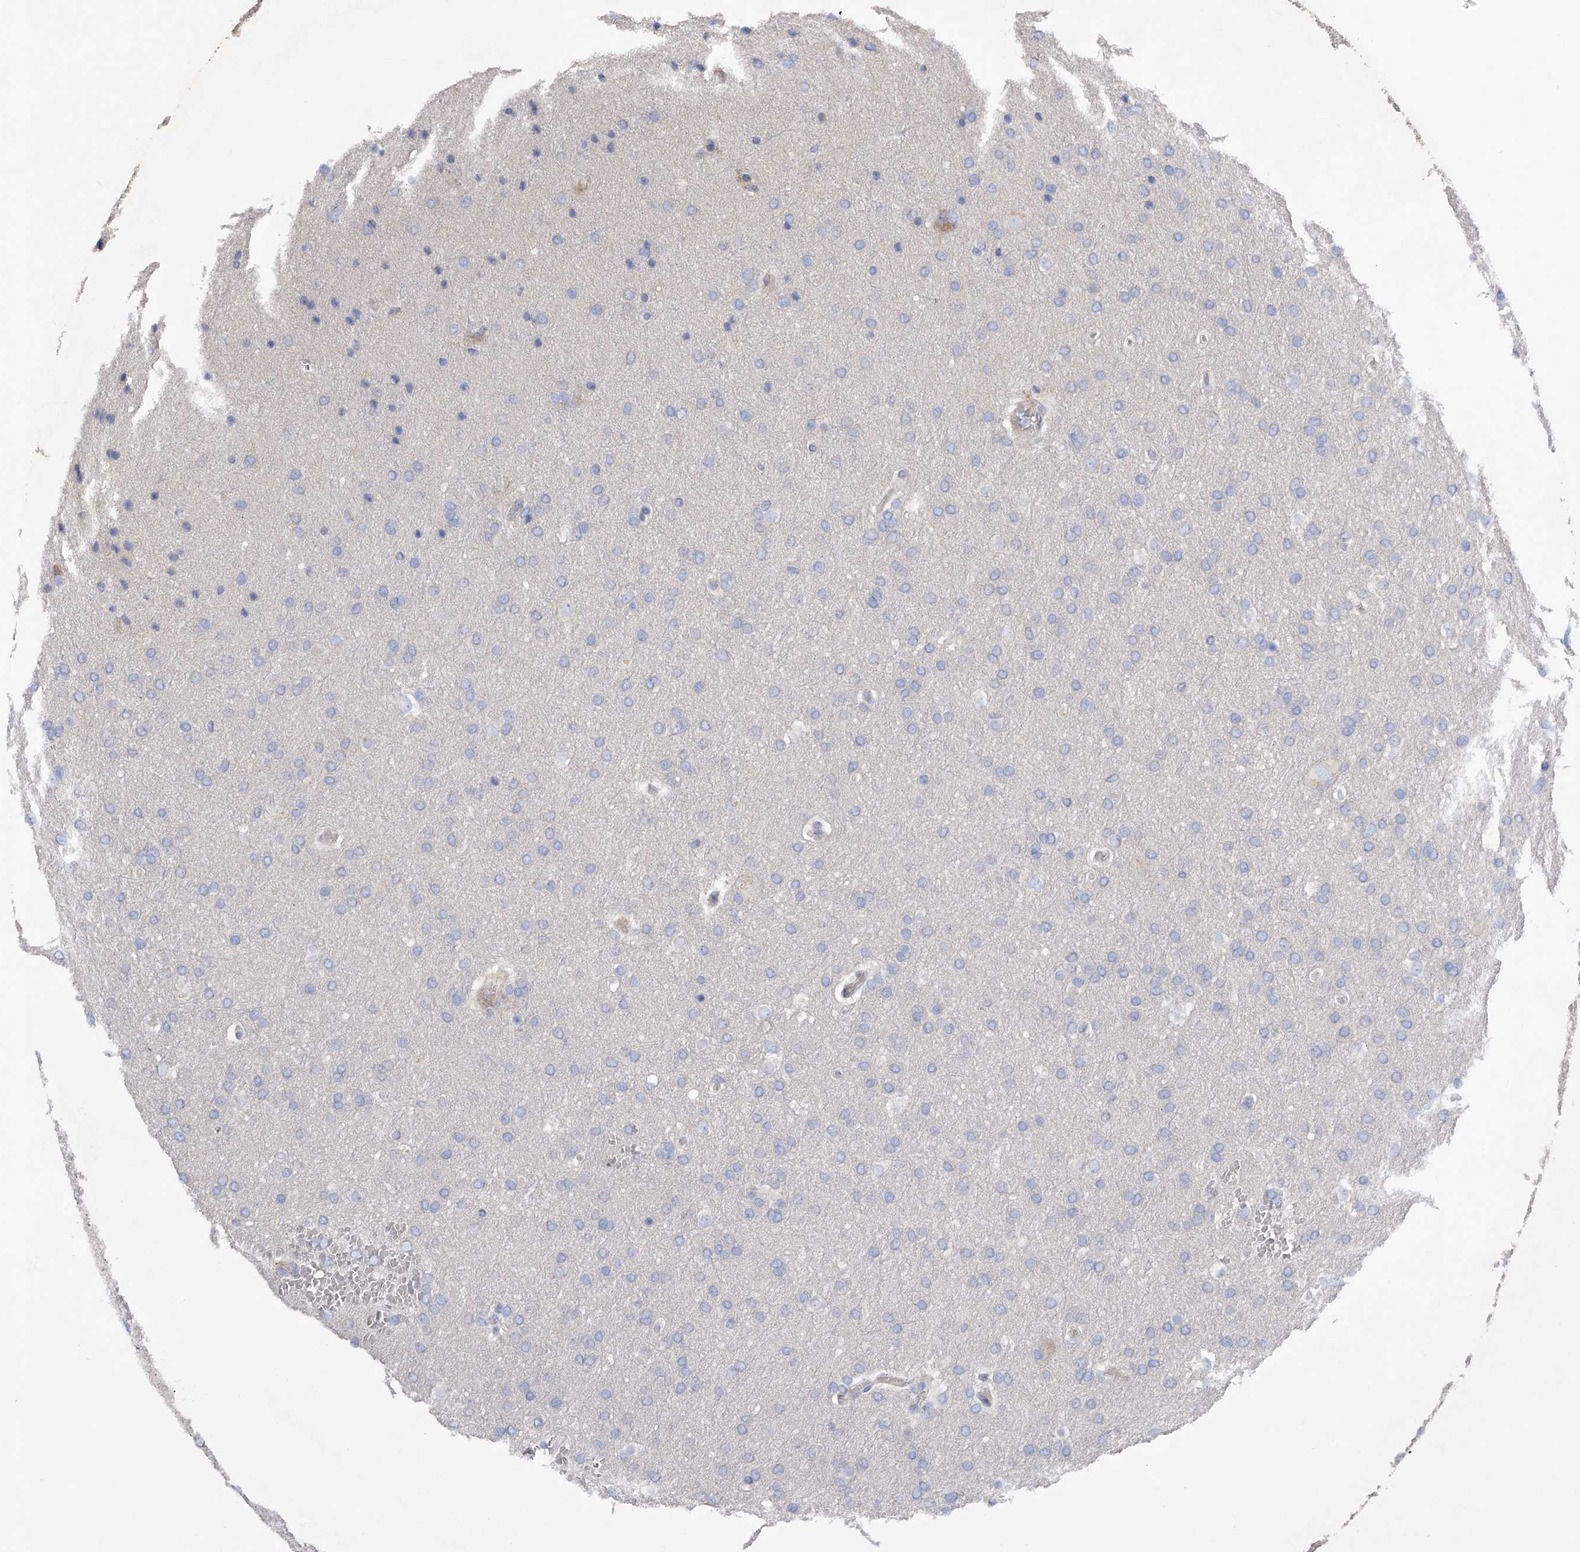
{"staining": {"intensity": "negative", "quantity": "none", "location": "none"}, "tissue": "glioma", "cell_type": "Tumor cells", "image_type": "cancer", "snomed": [{"axis": "morphology", "description": "Glioma, malignant, Low grade"}, {"axis": "topography", "description": "Brain"}], "caption": "This is a histopathology image of immunohistochemistry staining of malignant glioma (low-grade), which shows no staining in tumor cells.", "gene": "RWDD2A", "patient": {"sex": "female", "age": 37}}